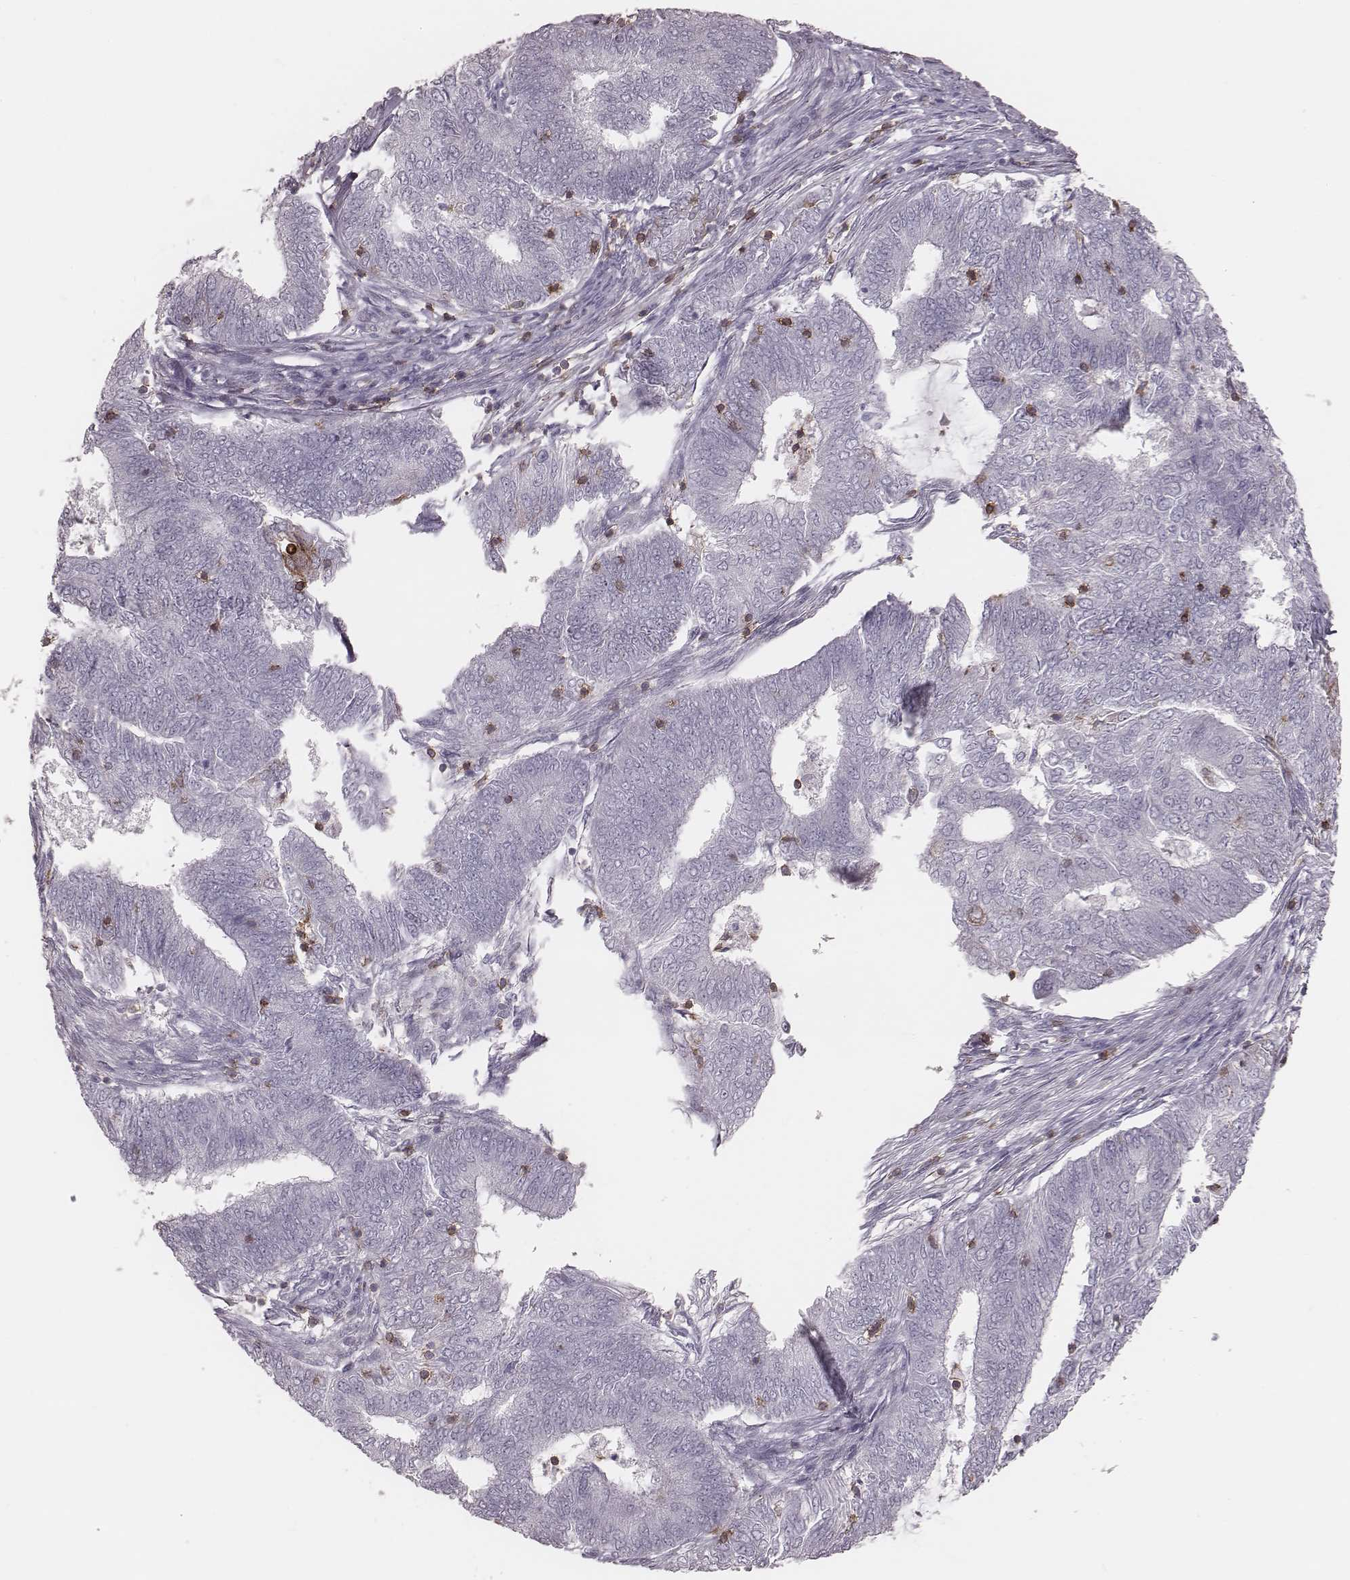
{"staining": {"intensity": "negative", "quantity": "none", "location": "none"}, "tissue": "endometrial cancer", "cell_type": "Tumor cells", "image_type": "cancer", "snomed": [{"axis": "morphology", "description": "Adenocarcinoma, NOS"}, {"axis": "topography", "description": "Endometrium"}], "caption": "Image shows no significant protein expression in tumor cells of endometrial cancer (adenocarcinoma).", "gene": "PDCD1", "patient": {"sex": "female", "age": 62}}